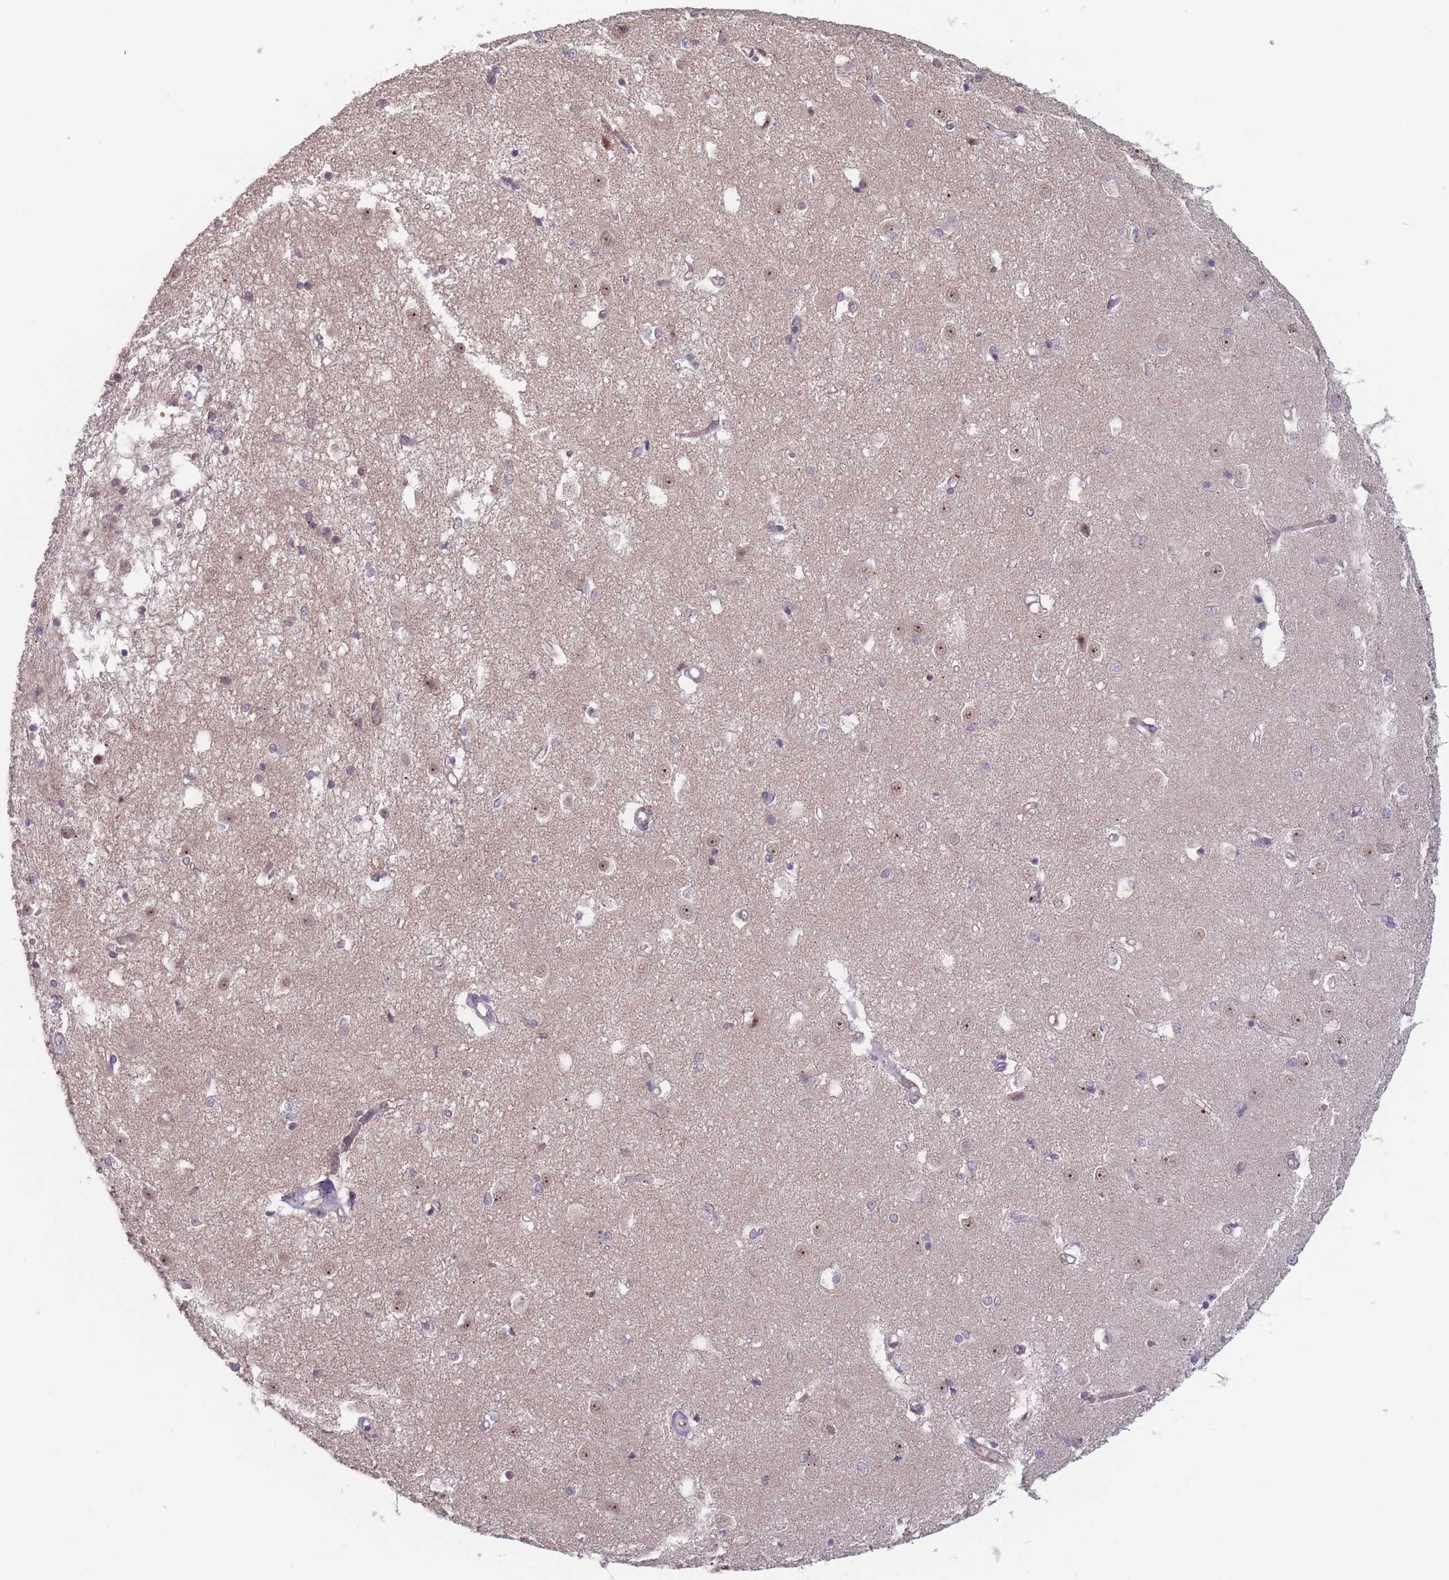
{"staining": {"intensity": "negative", "quantity": "none", "location": "none"}, "tissue": "caudate", "cell_type": "Glial cells", "image_type": "normal", "snomed": [{"axis": "morphology", "description": "Normal tissue, NOS"}, {"axis": "topography", "description": "Lateral ventricle wall"}], "caption": "A micrograph of human caudate is negative for staining in glial cells. (Immunohistochemistry, brightfield microscopy, high magnification).", "gene": "TMEM232", "patient": {"sex": "male", "age": 37}}